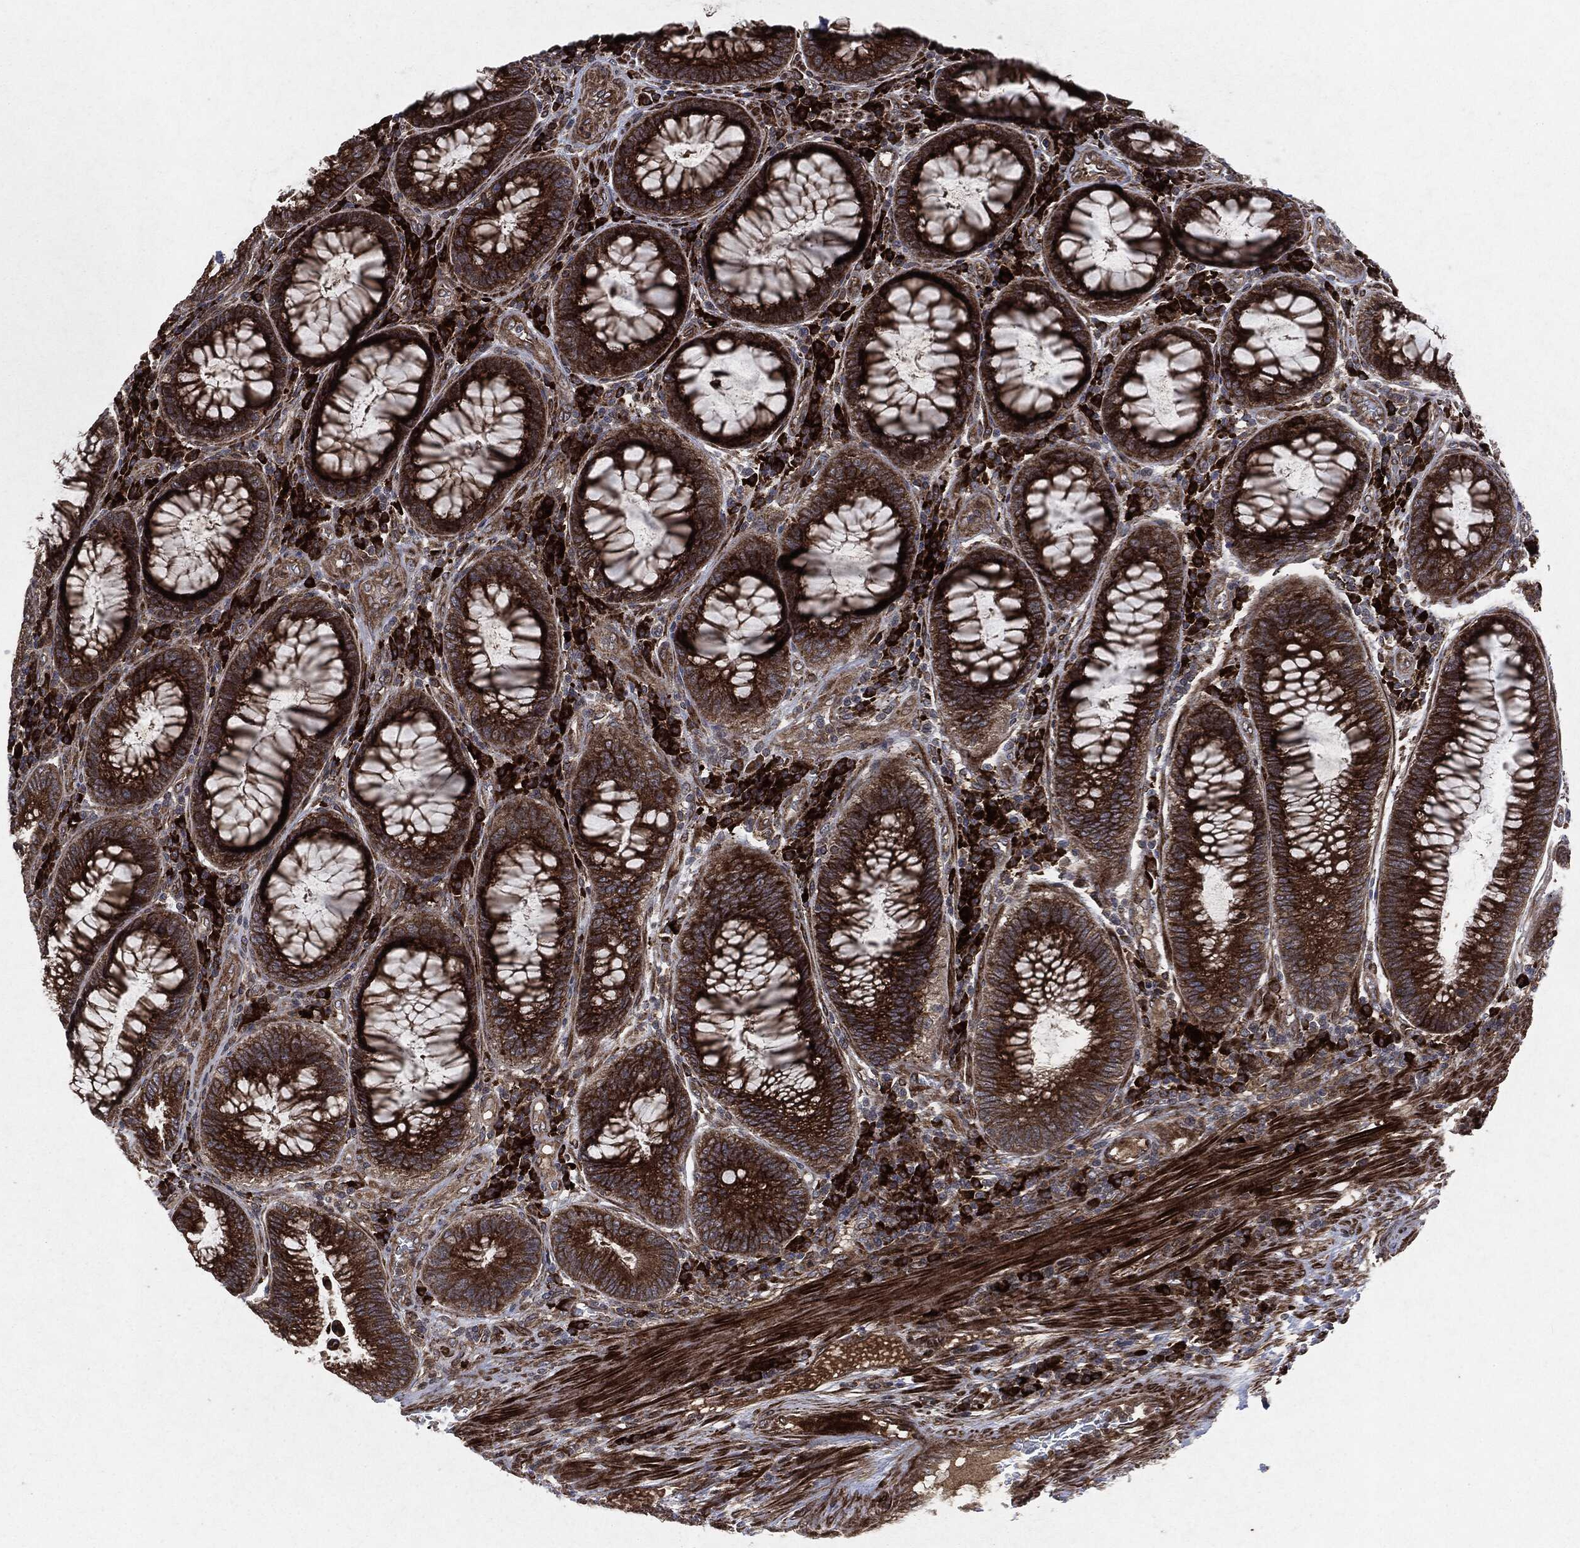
{"staining": {"intensity": "strong", "quantity": ">75%", "location": "cytoplasmic/membranous"}, "tissue": "colorectal cancer", "cell_type": "Tumor cells", "image_type": "cancer", "snomed": [{"axis": "morphology", "description": "Adenocarcinoma, NOS"}, {"axis": "topography", "description": "Colon"}], "caption": "Protein staining of colorectal cancer tissue exhibits strong cytoplasmic/membranous positivity in approximately >75% of tumor cells.", "gene": "RAF1", "patient": {"sex": "female", "age": 67}}